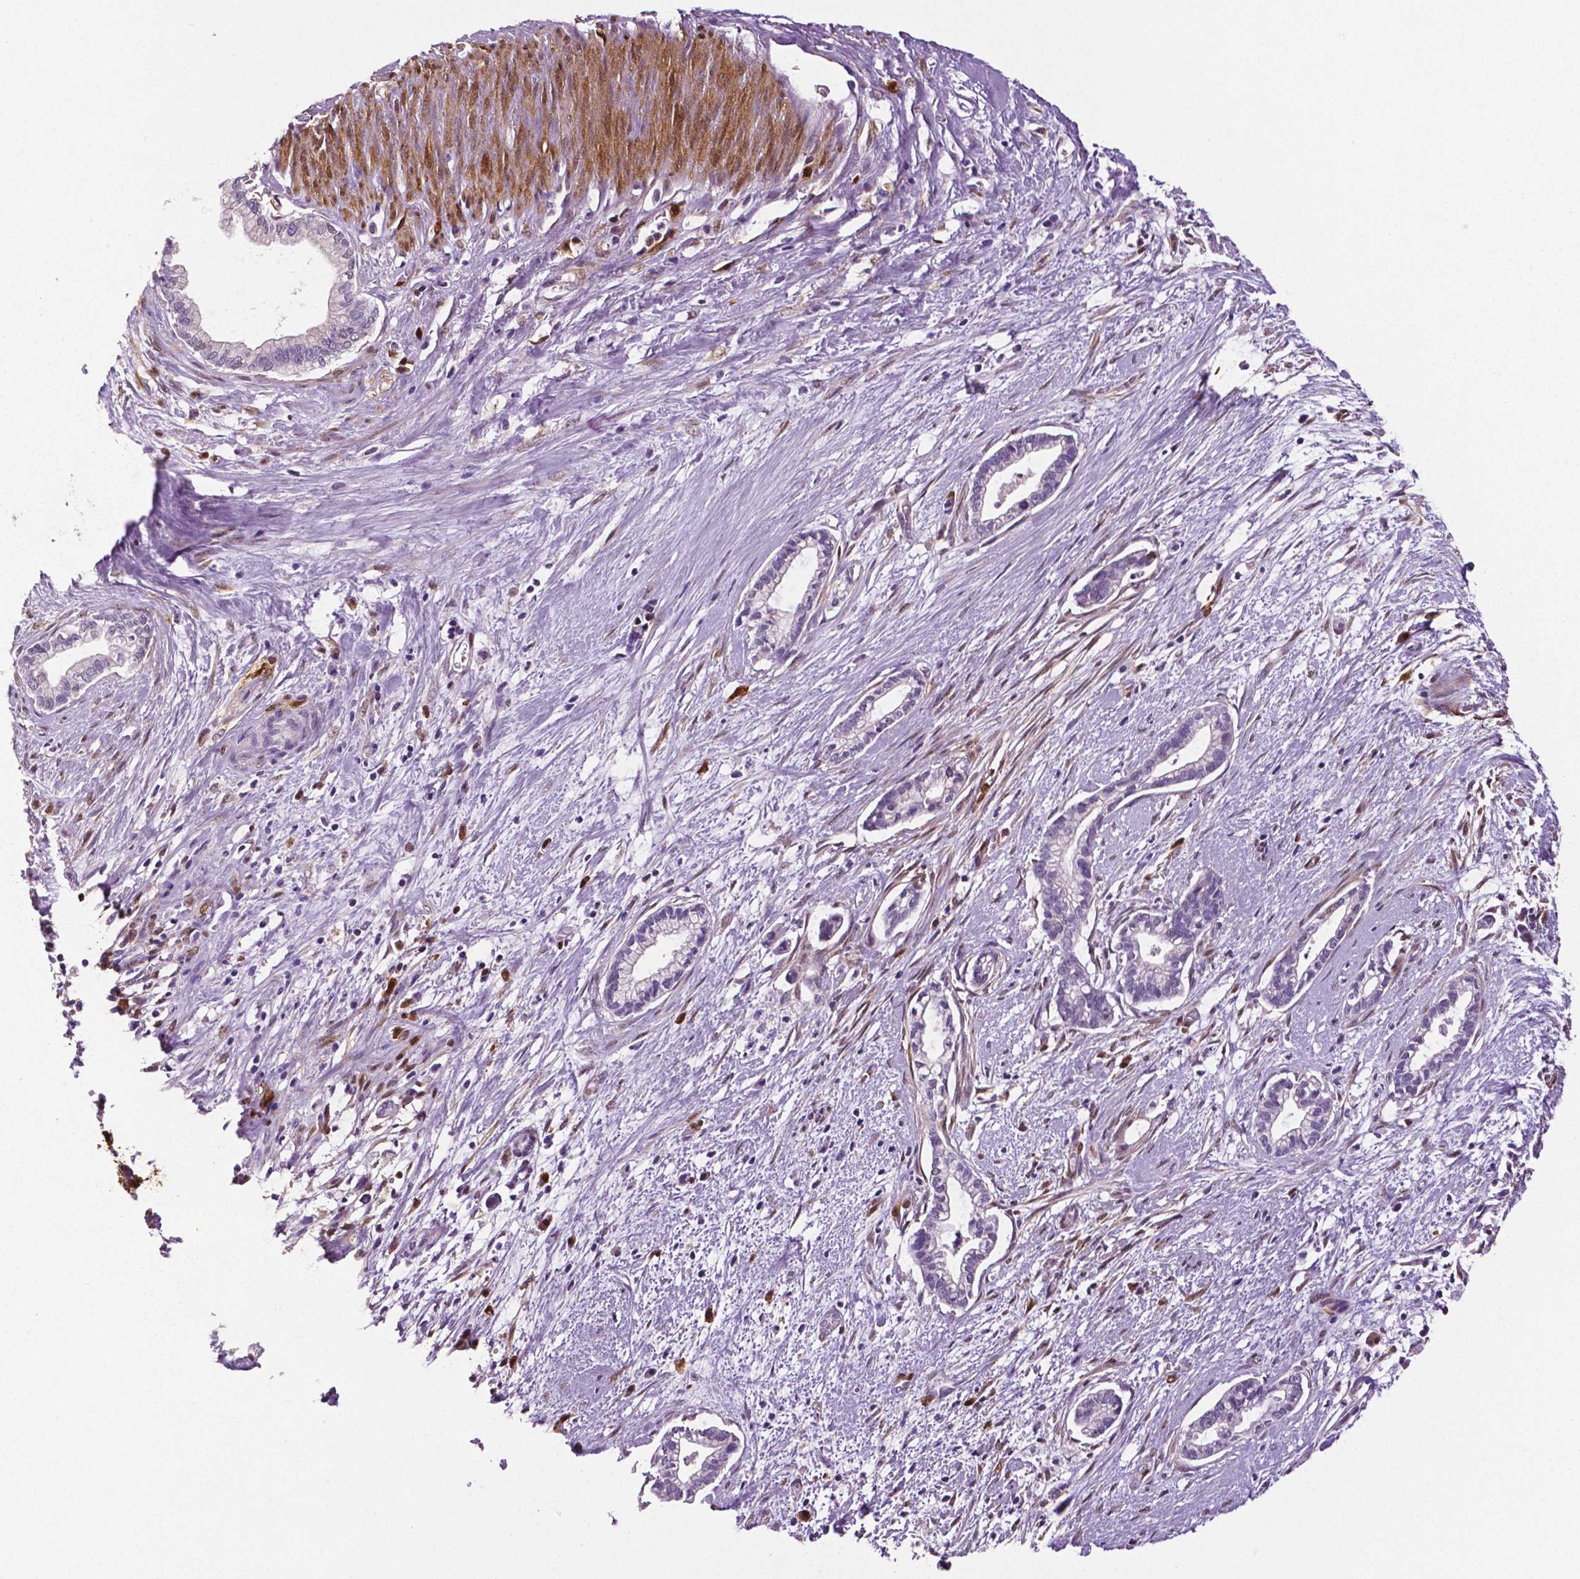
{"staining": {"intensity": "negative", "quantity": "none", "location": "none"}, "tissue": "cervical cancer", "cell_type": "Tumor cells", "image_type": "cancer", "snomed": [{"axis": "morphology", "description": "Adenocarcinoma, NOS"}, {"axis": "topography", "description": "Cervix"}], "caption": "Tumor cells are negative for protein expression in human cervical cancer.", "gene": "PHGDH", "patient": {"sex": "female", "age": 62}}